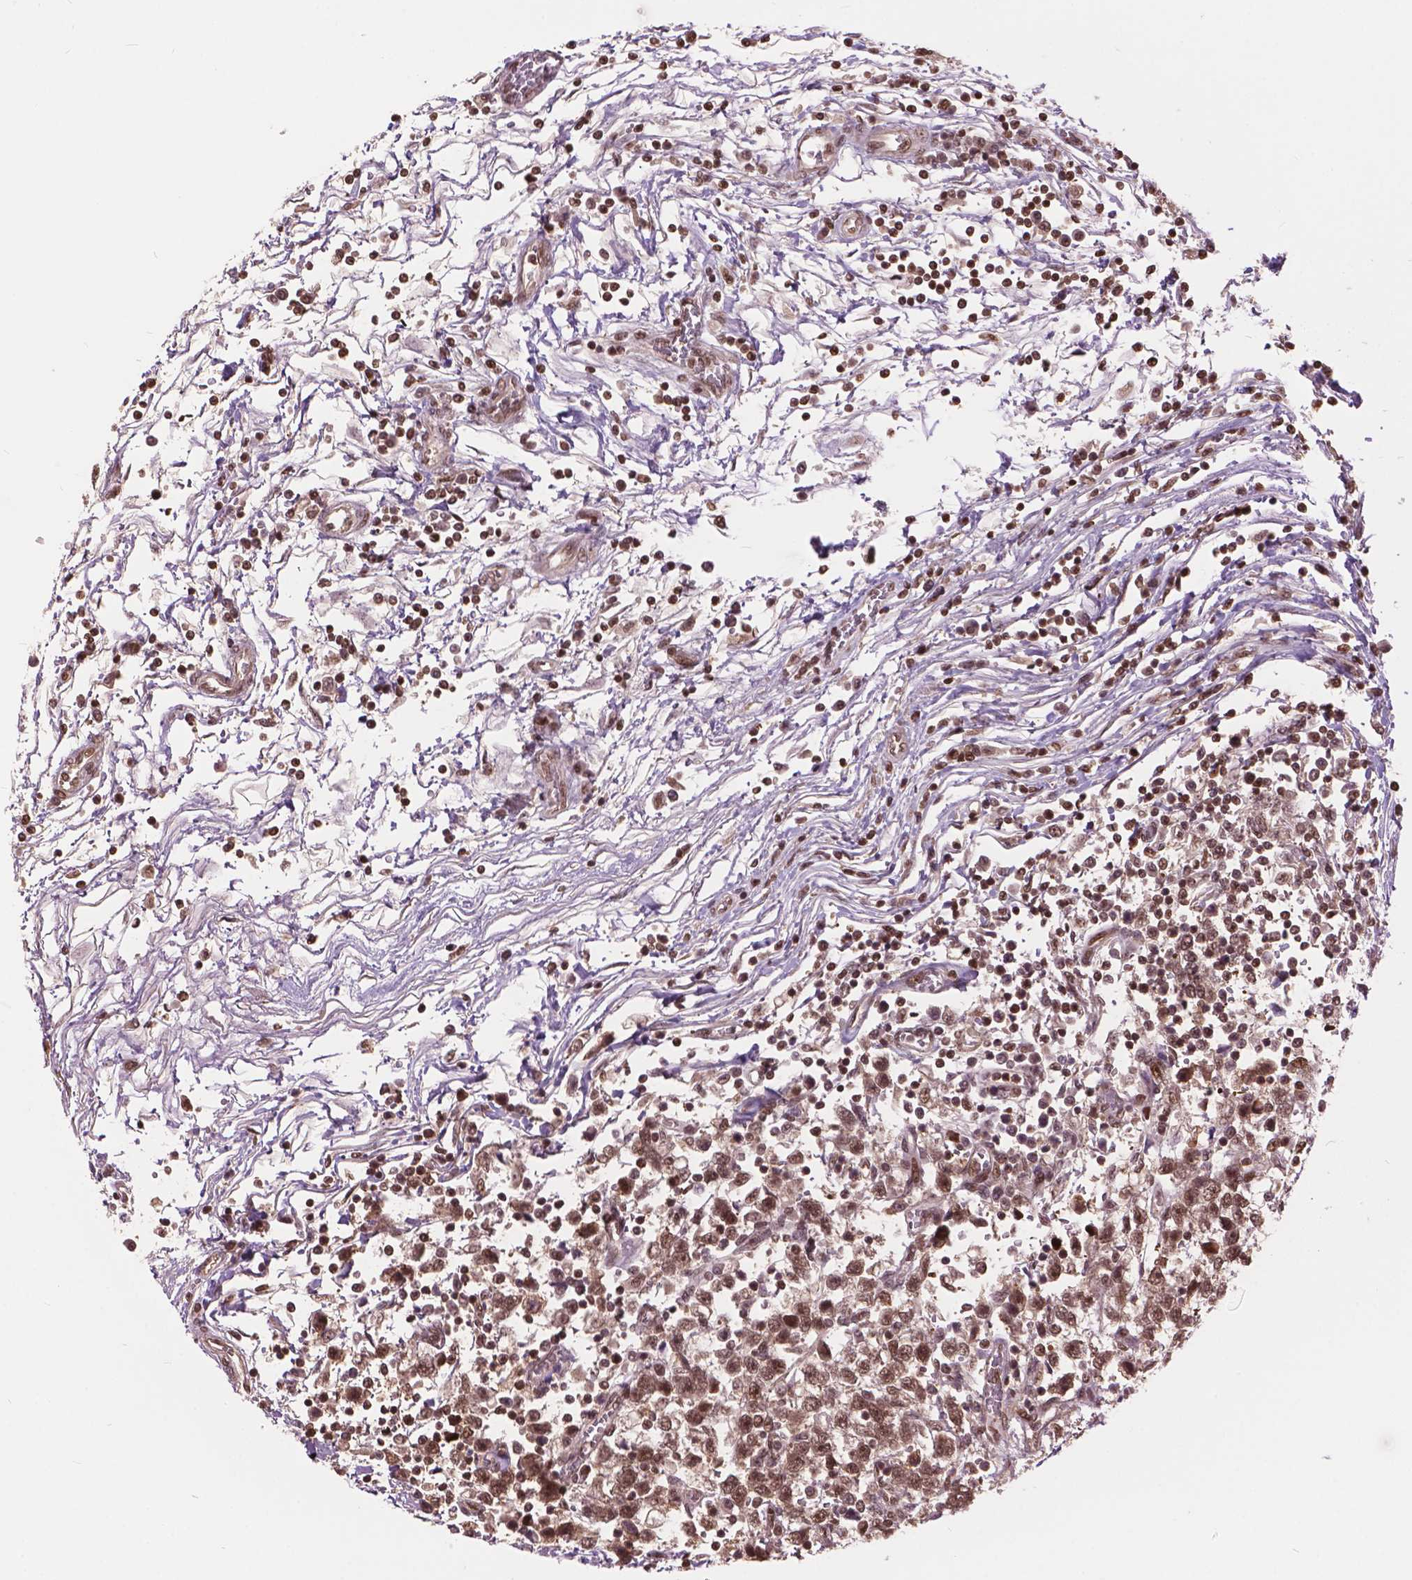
{"staining": {"intensity": "moderate", "quantity": ">75%", "location": "nuclear"}, "tissue": "testis cancer", "cell_type": "Tumor cells", "image_type": "cancer", "snomed": [{"axis": "morphology", "description": "Seminoma, NOS"}, {"axis": "topography", "description": "Testis"}], "caption": "This is a photomicrograph of IHC staining of testis cancer, which shows moderate expression in the nuclear of tumor cells.", "gene": "ANP32B", "patient": {"sex": "male", "age": 34}}